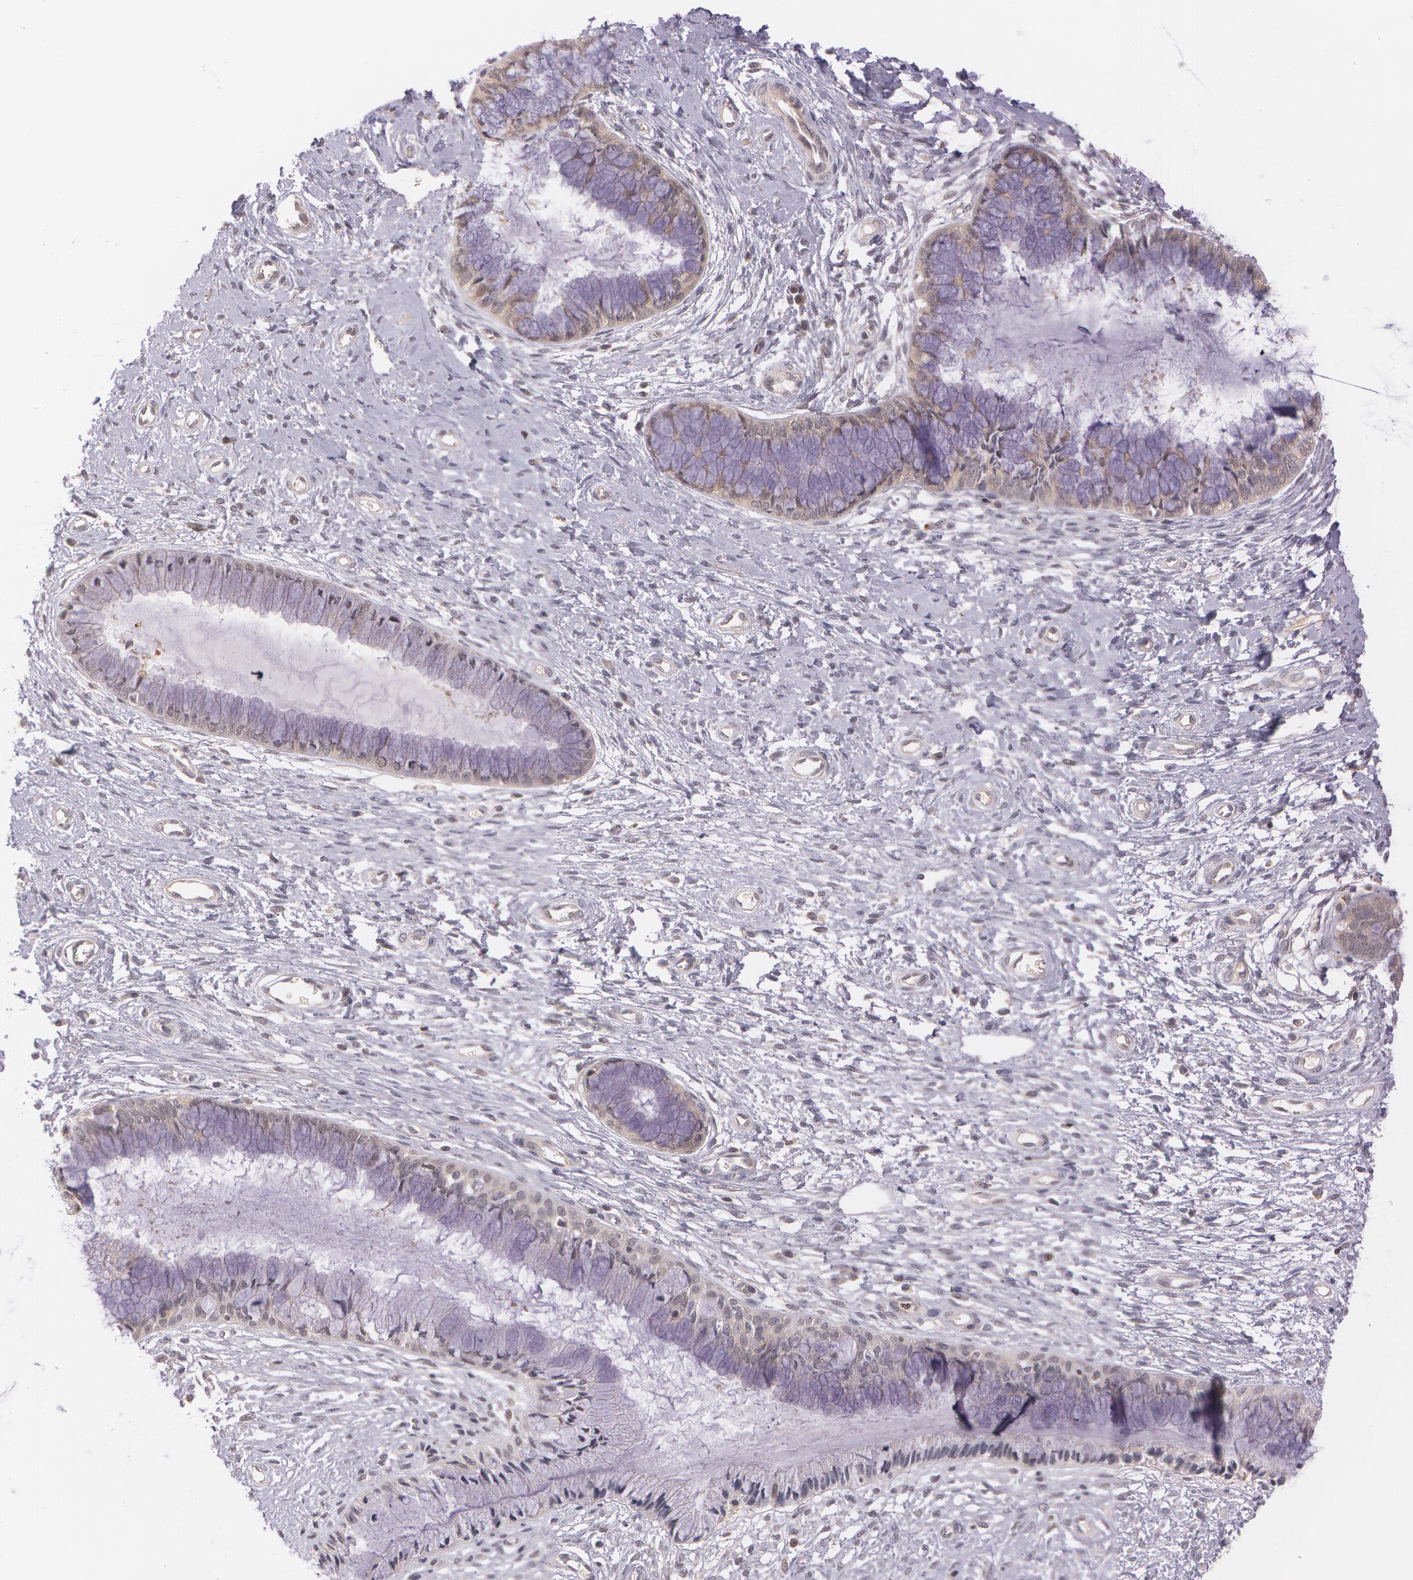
{"staining": {"intensity": "weak", "quantity": ">75%", "location": "cytoplasmic/membranous"}, "tissue": "cervix", "cell_type": "Glandular cells", "image_type": "normal", "snomed": [{"axis": "morphology", "description": "Normal tissue, NOS"}, {"axis": "topography", "description": "Cervix"}], "caption": "Immunohistochemical staining of benign human cervix exhibits >75% levels of weak cytoplasmic/membranous protein expression in about >75% of glandular cells. Nuclei are stained in blue.", "gene": "ATG2B", "patient": {"sex": "female", "age": 27}}